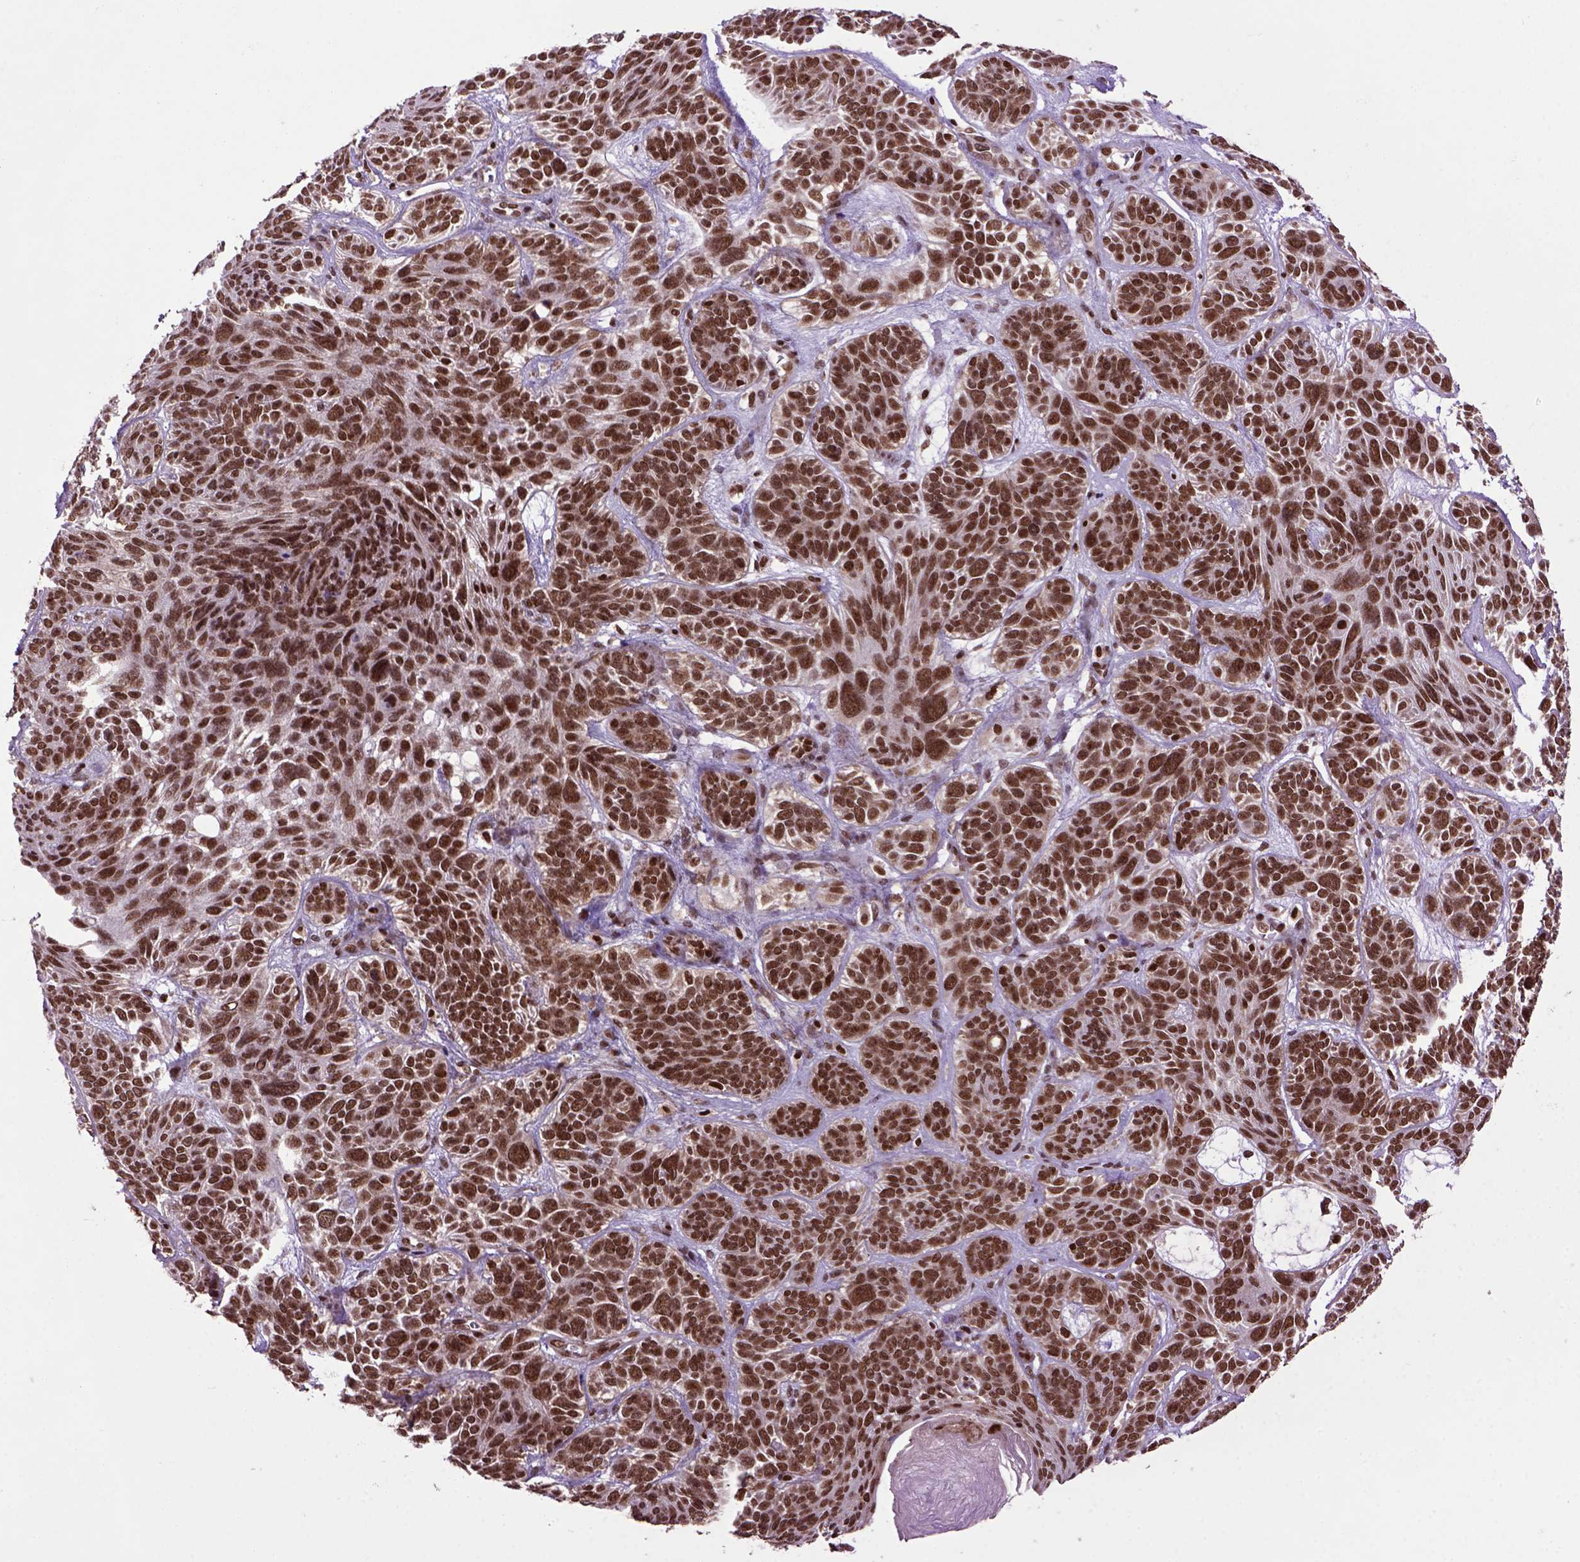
{"staining": {"intensity": "strong", "quantity": ">75%", "location": "nuclear"}, "tissue": "skin cancer", "cell_type": "Tumor cells", "image_type": "cancer", "snomed": [{"axis": "morphology", "description": "Basal cell carcinoma"}, {"axis": "topography", "description": "Skin"}, {"axis": "topography", "description": "Skin of face"}], "caption": "The histopathology image exhibits immunohistochemical staining of basal cell carcinoma (skin). There is strong nuclear staining is seen in about >75% of tumor cells. (Stains: DAB (3,3'-diaminobenzidine) in brown, nuclei in blue, Microscopy: brightfield microscopy at high magnification).", "gene": "CELF1", "patient": {"sex": "male", "age": 73}}